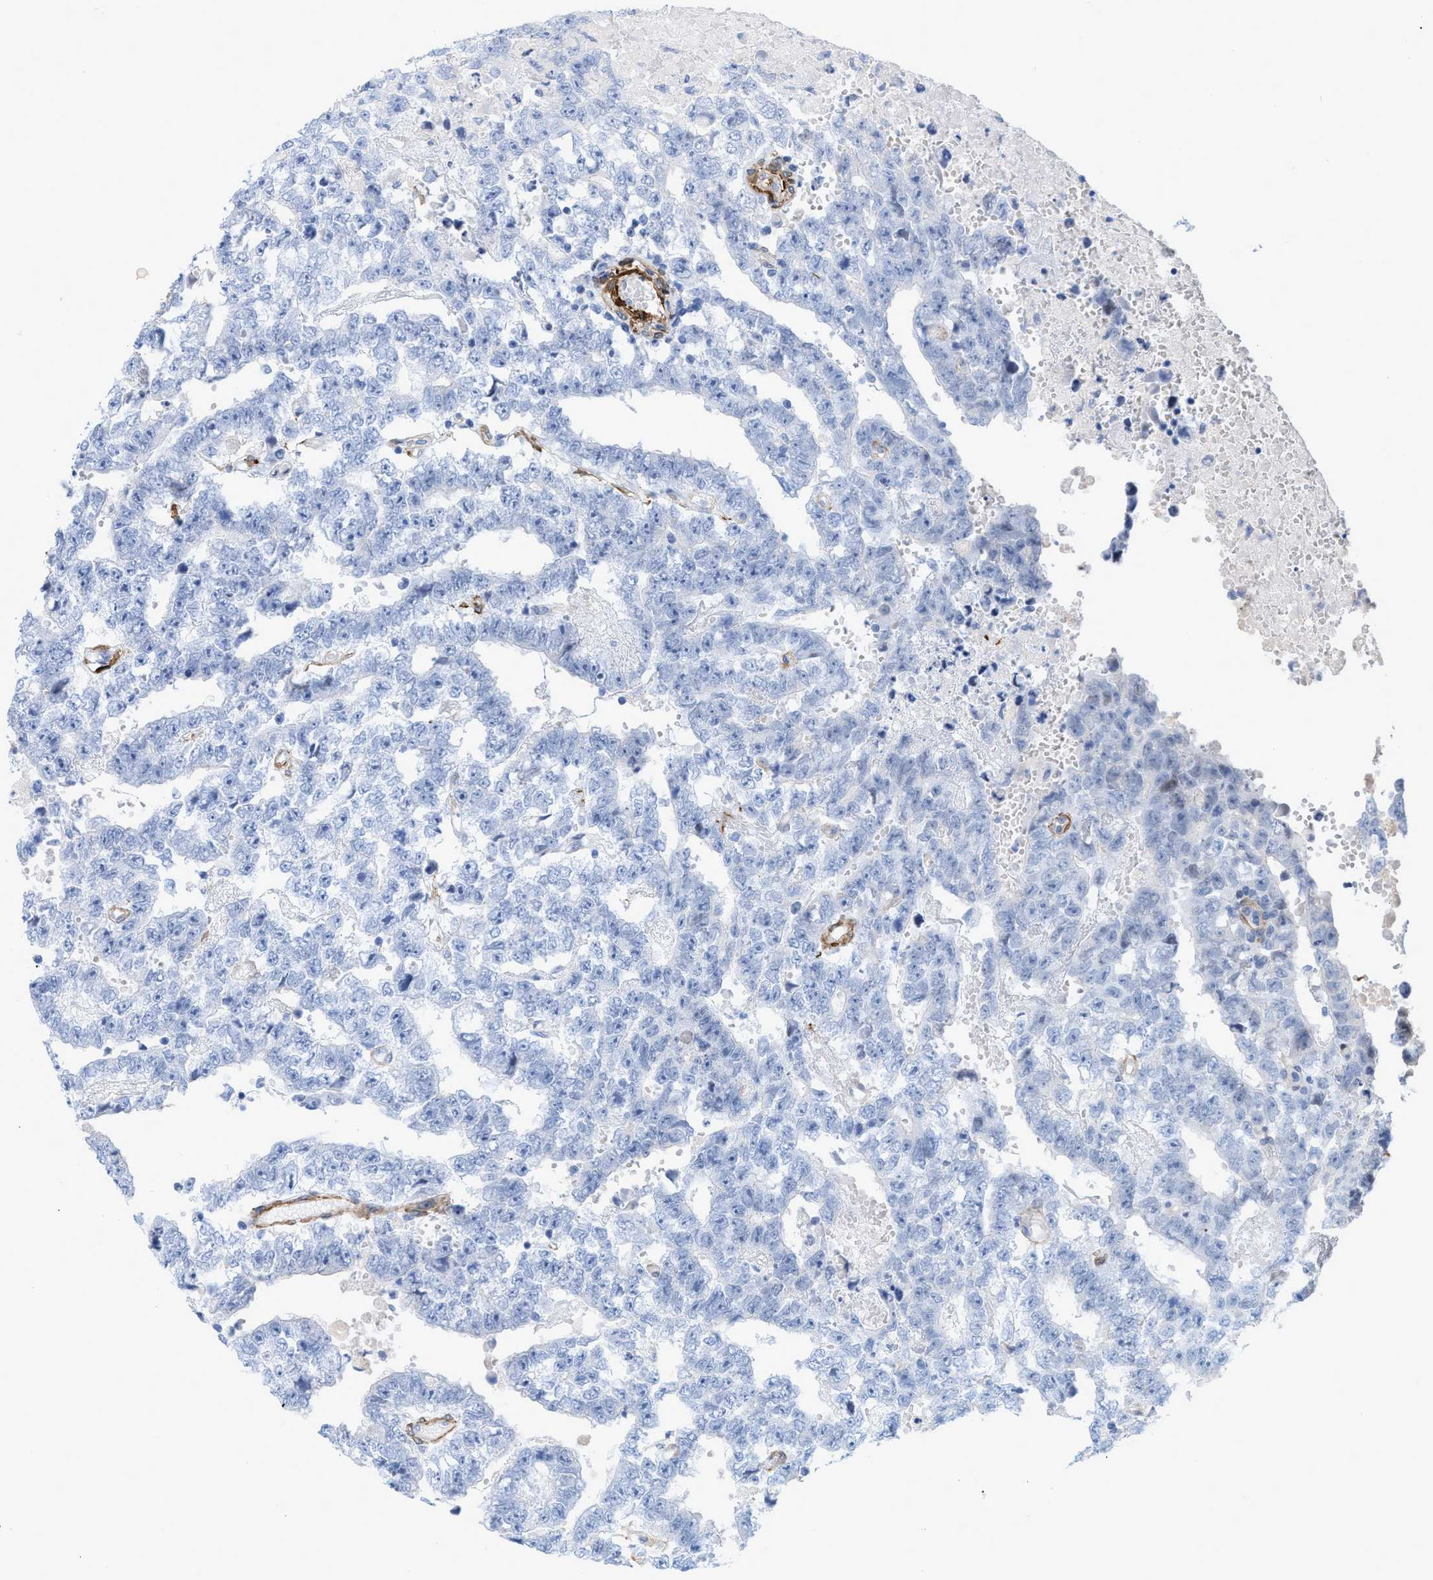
{"staining": {"intensity": "negative", "quantity": "none", "location": "none"}, "tissue": "testis cancer", "cell_type": "Tumor cells", "image_type": "cancer", "snomed": [{"axis": "morphology", "description": "Carcinoma, Embryonal, NOS"}, {"axis": "topography", "description": "Testis"}], "caption": "Protein analysis of testis cancer (embryonal carcinoma) reveals no significant staining in tumor cells.", "gene": "TAGLN", "patient": {"sex": "male", "age": 25}}